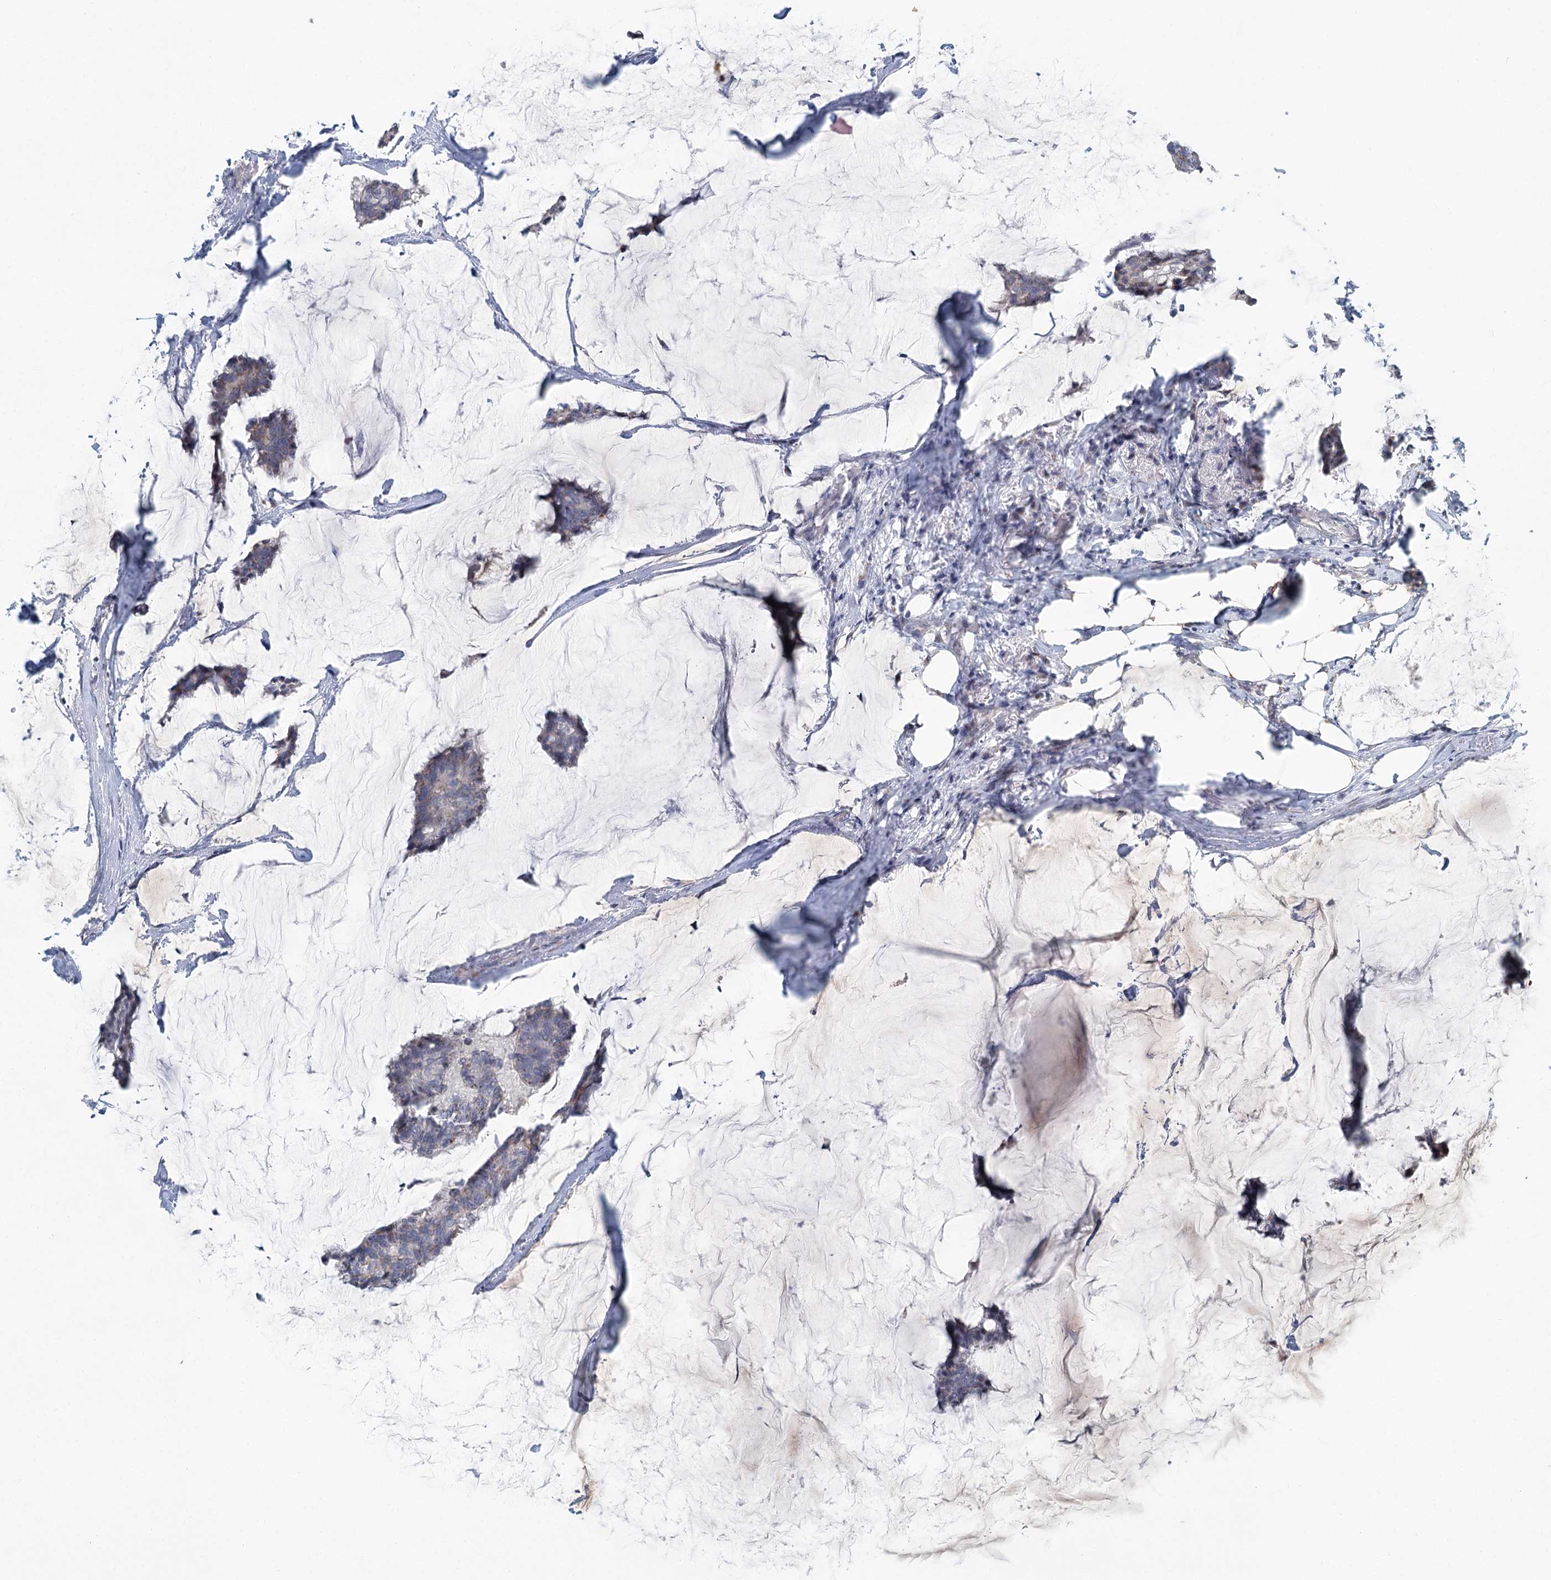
{"staining": {"intensity": "negative", "quantity": "none", "location": "none"}, "tissue": "breast cancer", "cell_type": "Tumor cells", "image_type": "cancer", "snomed": [{"axis": "morphology", "description": "Duct carcinoma"}, {"axis": "topography", "description": "Breast"}], "caption": "This photomicrograph is of breast invasive ductal carcinoma stained with immunohistochemistry to label a protein in brown with the nuclei are counter-stained blue. There is no expression in tumor cells.", "gene": "ZNF527", "patient": {"sex": "female", "age": 93}}